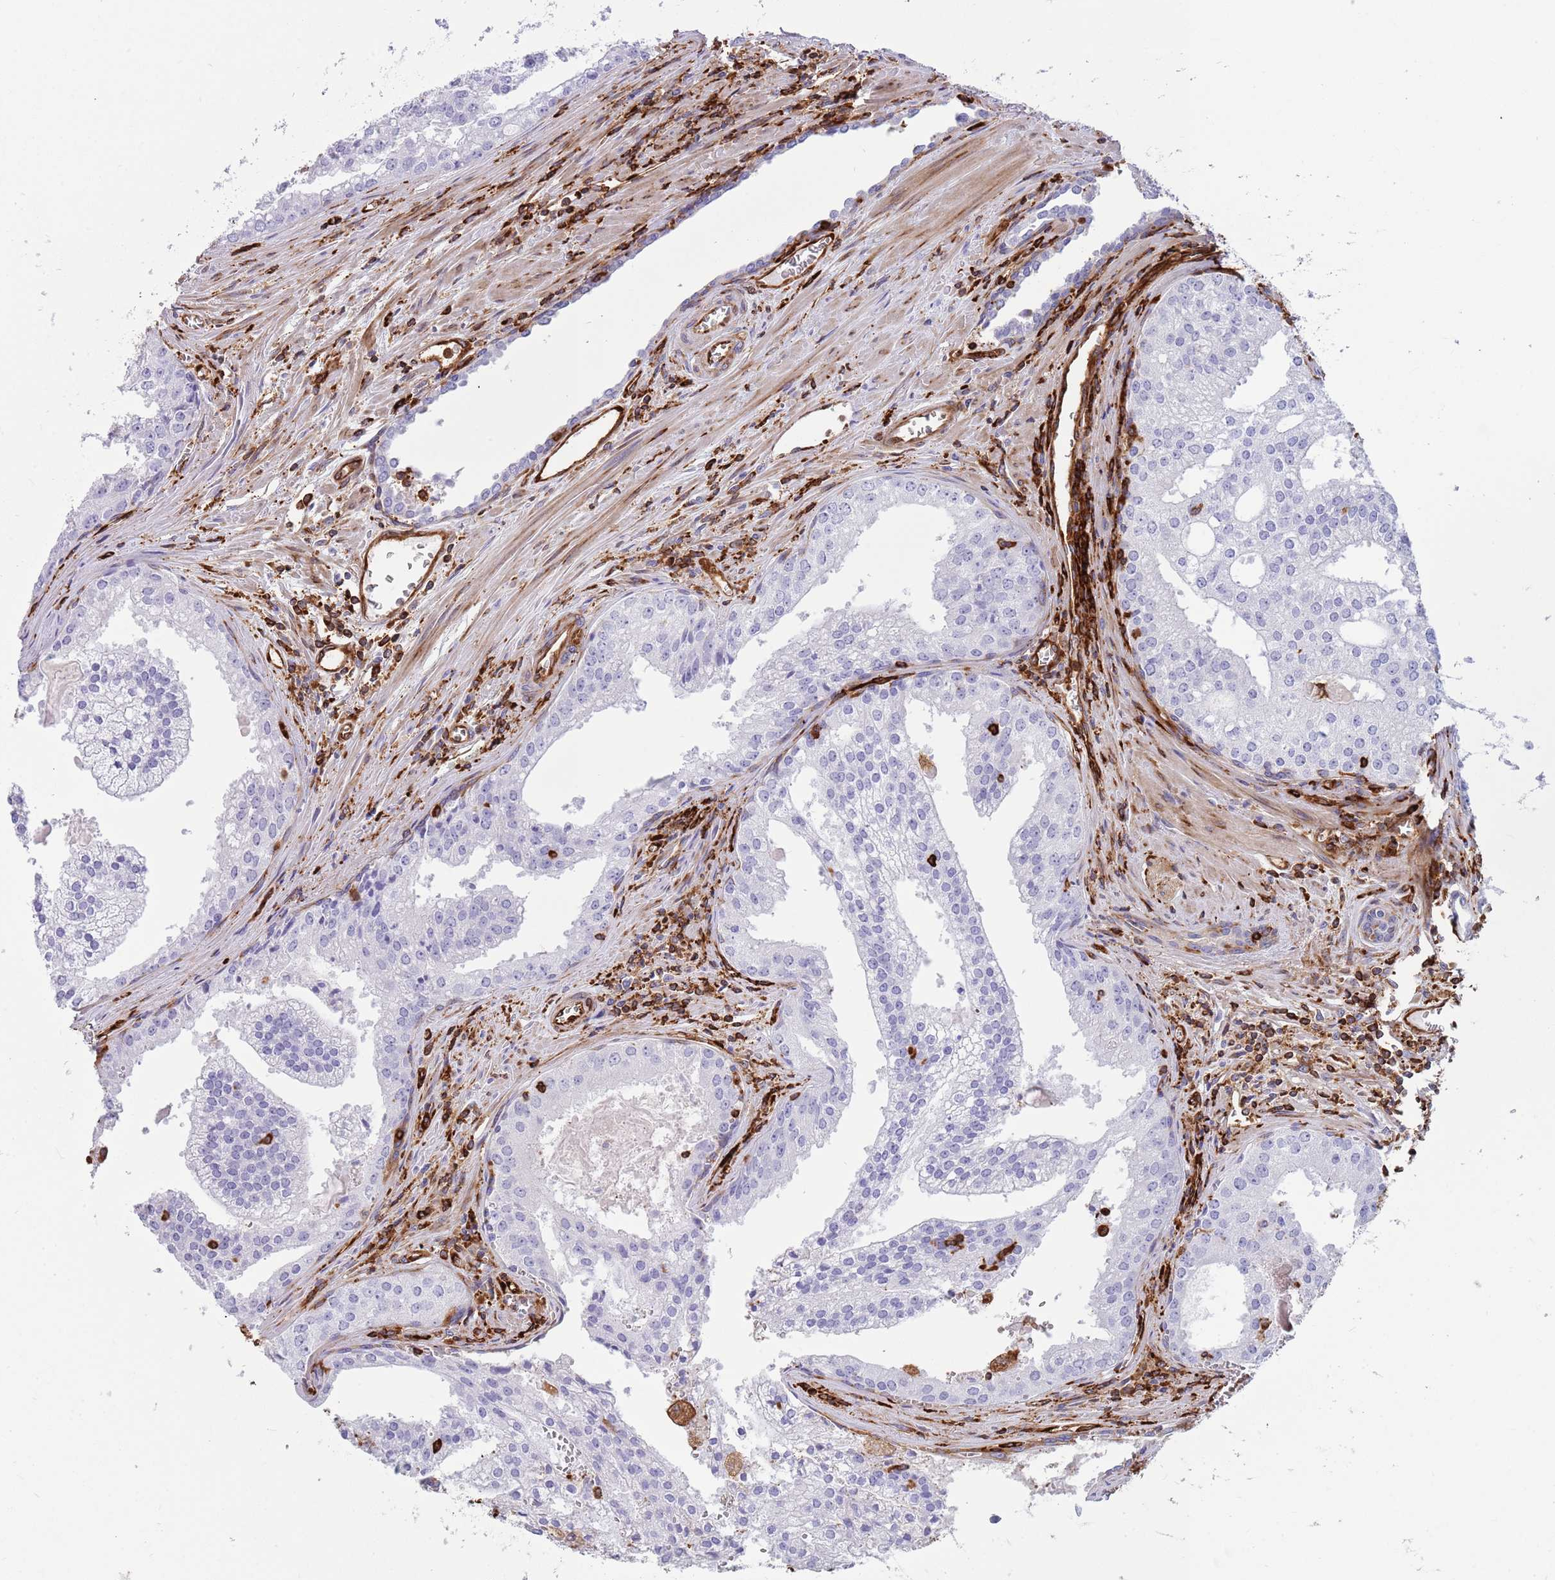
{"staining": {"intensity": "negative", "quantity": "none", "location": "none"}, "tissue": "prostate cancer", "cell_type": "Tumor cells", "image_type": "cancer", "snomed": [{"axis": "morphology", "description": "Adenocarcinoma, High grade"}, {"axis": "topography", "description": "Prostate"}], "caption": "This is an IHC micrograph of human prostate high-grade adenocarcinoma. There is no expression in tumor cells.", "gene": "KBTBD7", "patient": {"sex": "male", "age": 68}}